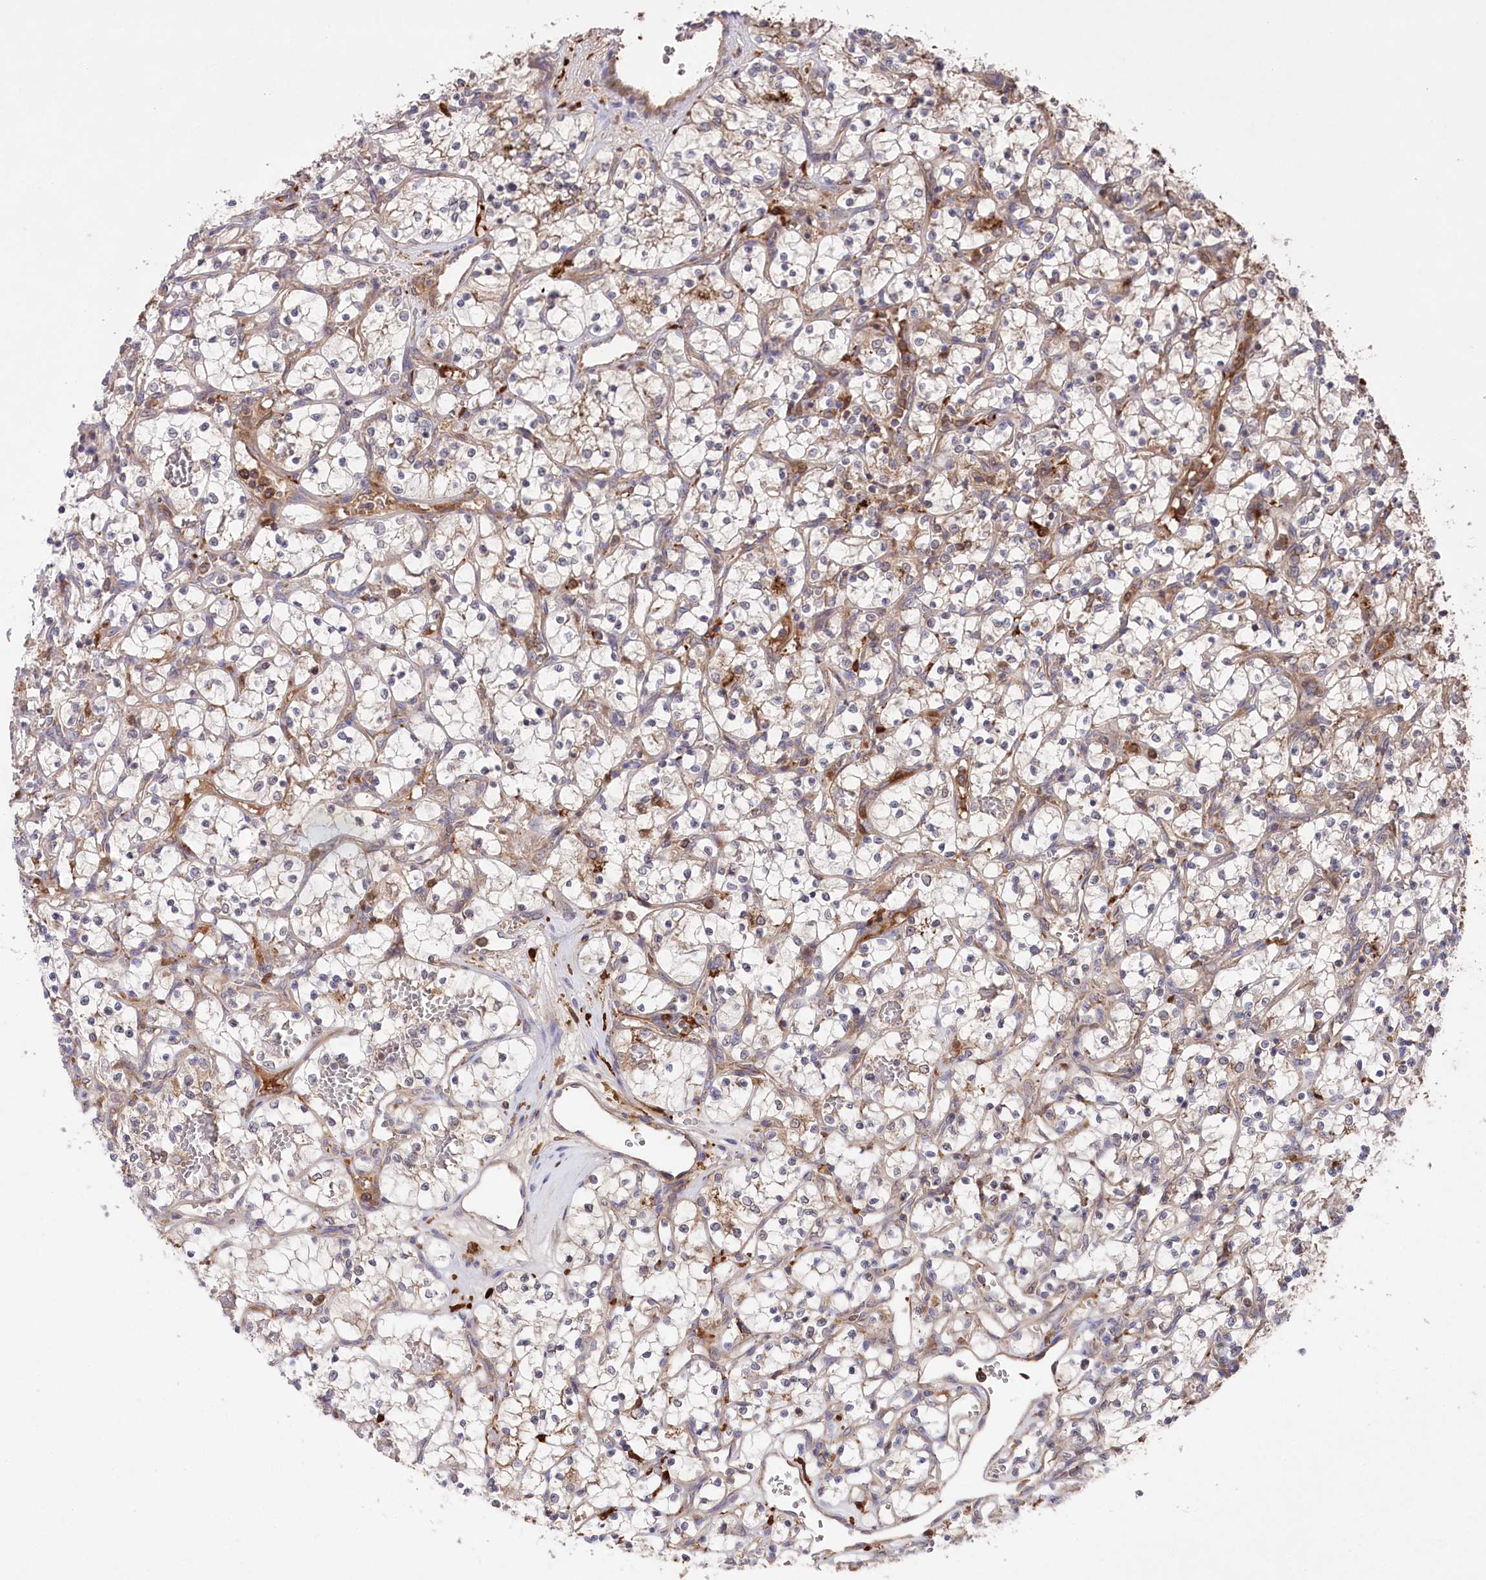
{"staining": {"intensity": "weak", "quantity": ">75%", "location": "cytoplasmic/membranous"}, "tissue": "renal cancer", "cell_type": "Tumor cells", "image_type": "cancer", "snomed": [{"axis": "morphology", "description": "Adenocarcinoma, NOS"}, {"axis": "topography", "description": "Kidney"}], "caption": "High-magnification brightfield microscopy of adenocarcinoma (renal) stained with DAB (3,3'-diaminobenzidine) (brown) and counterstained with hematoxylin (blue). tumor cells exhibit weak cytoplasmic/membranous staining is seen in approximately>75% of cells.", "gene": "PPP1R21", "patient": {"sex": "female", "age": 69}}